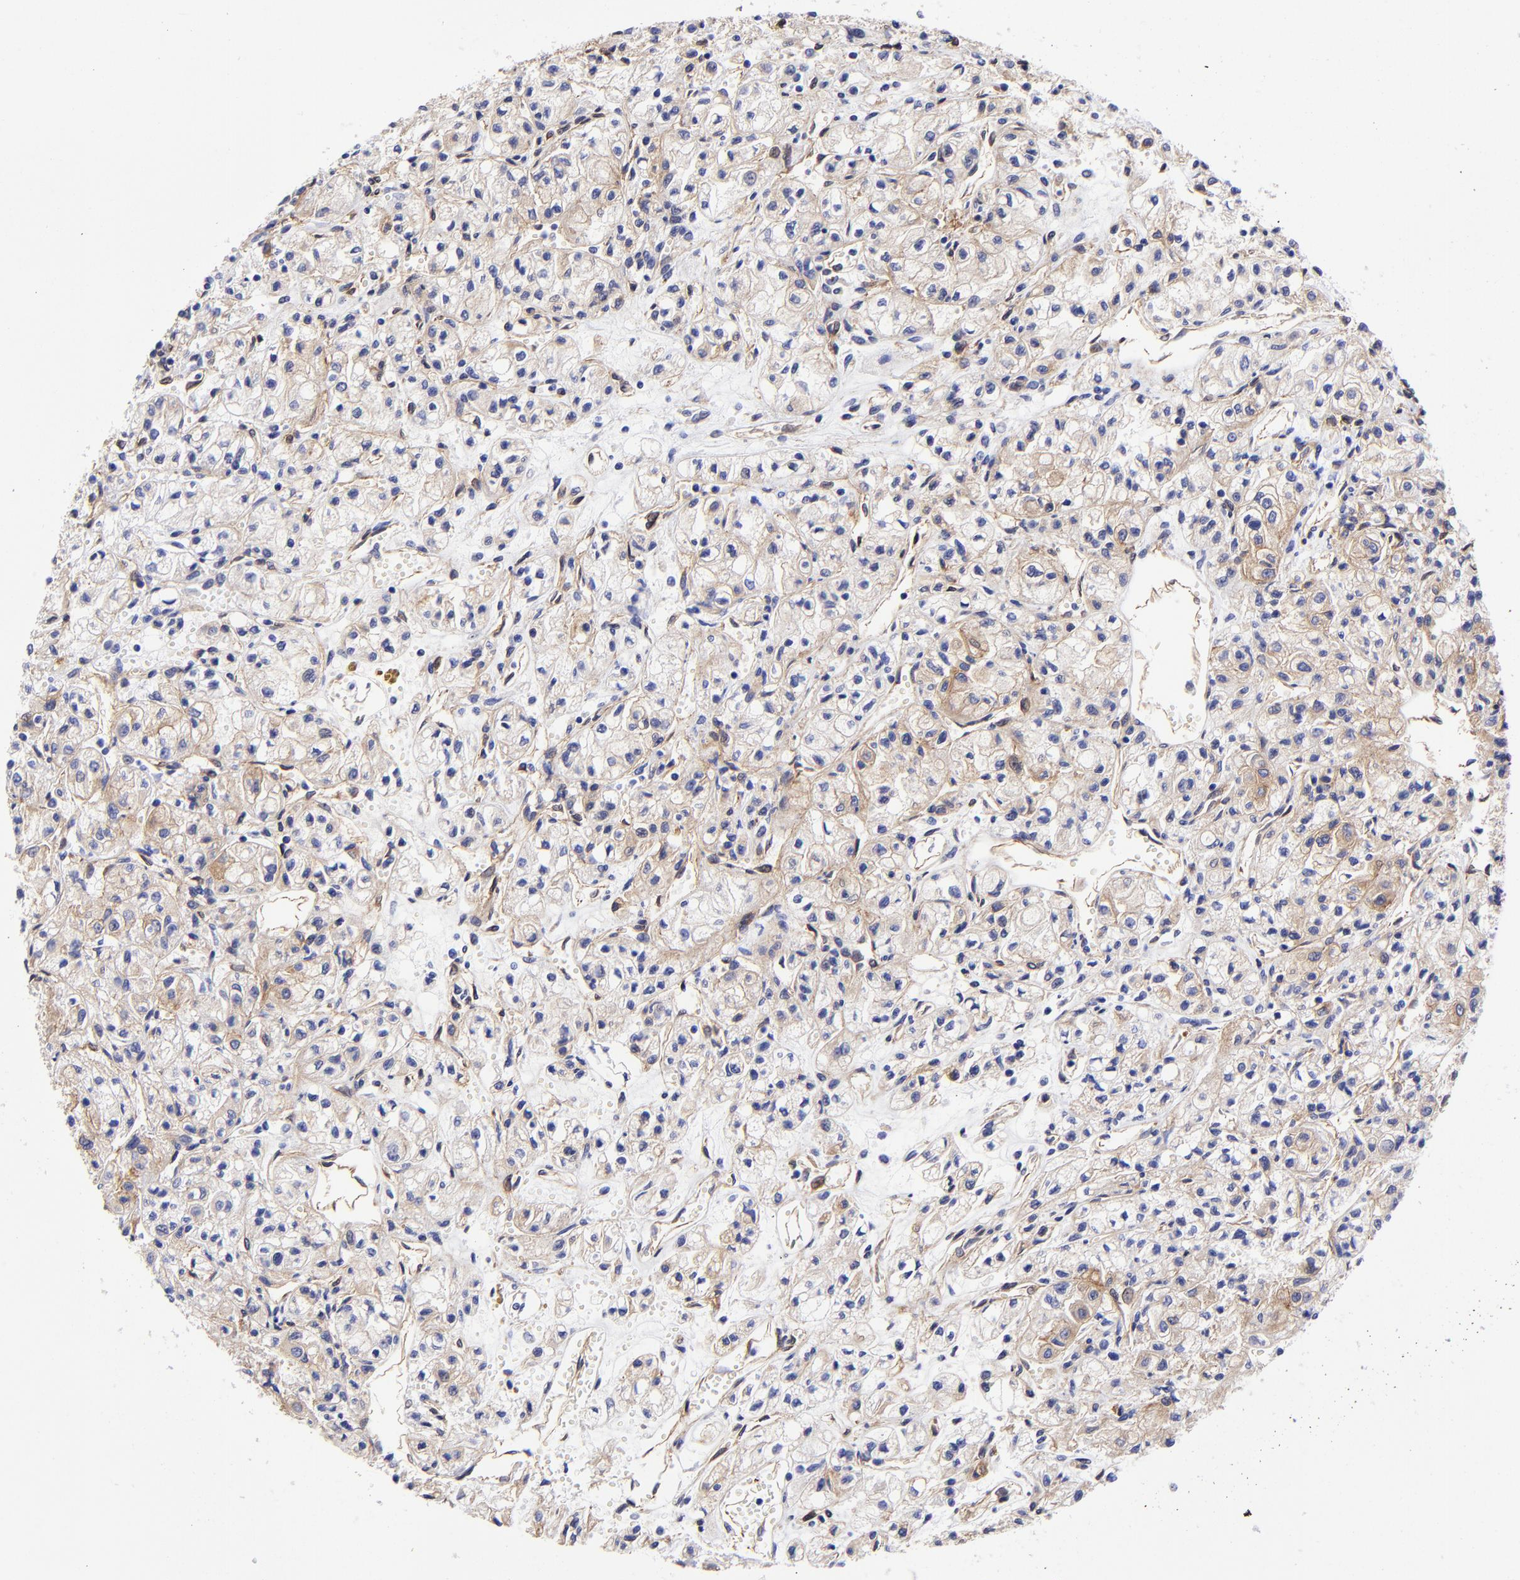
{"staining": {"intensity": "moderate", "quantity": "25%-75%", "location": "cytoplasmic/membranous"}, "tissue": "renal cancer", "cell_type": "Tumor cells", "image_type": "cancer", "snomed": [{"axis": "morphology", "description": "Adenocarcinoma, NOS"}, {"axis": "topography", "description": "Kidney"}], "caption": "A histopathology image of adenocarcinoma (renal) stained for a protein demonstrates moderate cytoplasmic/membranous brown staining in tumor cells. The staining was performed using DAB (3,3'-diaminobenzidine), with brown indicating positive protein expression. Nuclei are stained blue with hematoxylin.", "gene": "PPFIBP1", "patient": {"sex": "male", "age": 78}}